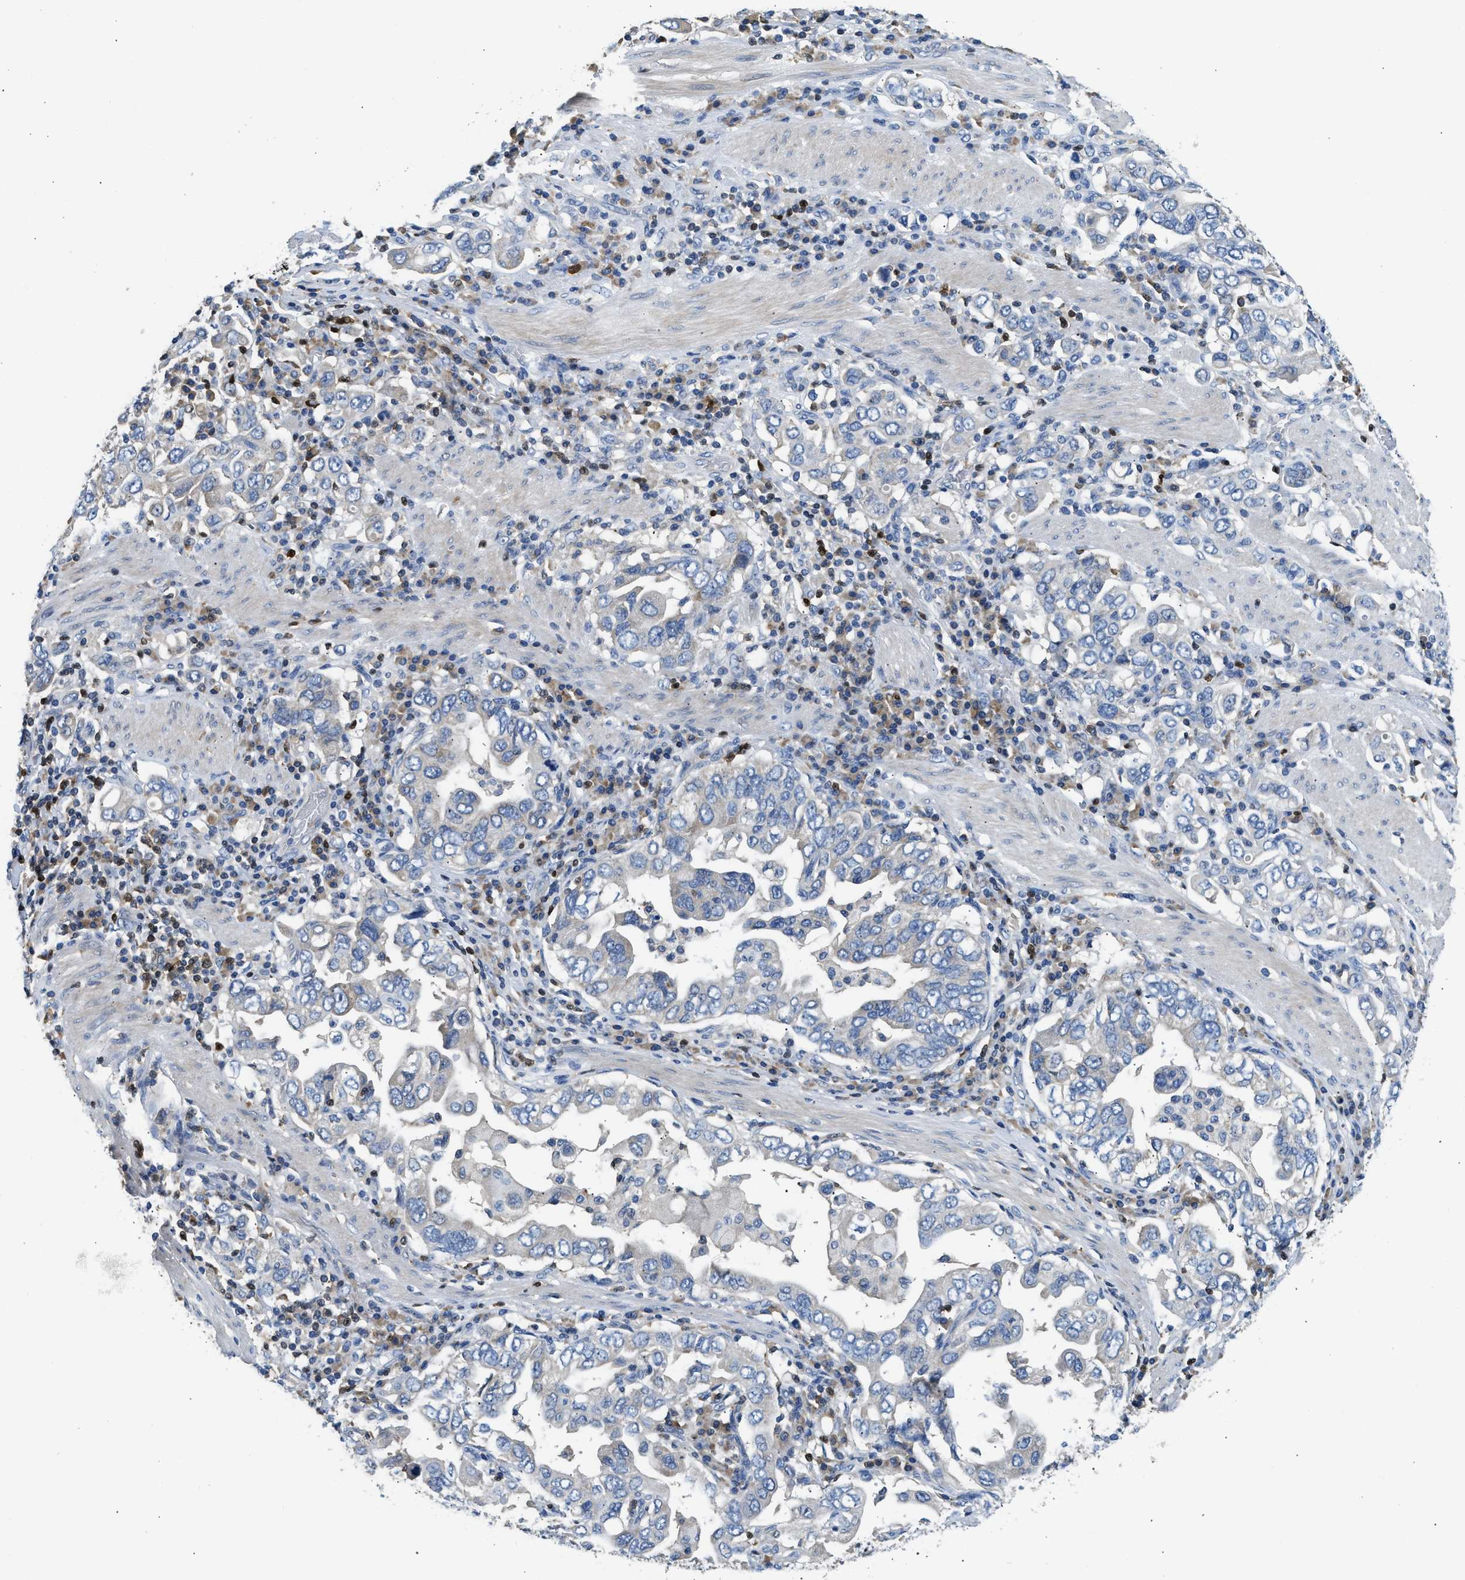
{"staining": {"intensity": "negative", "quantity": "none", "location": "none"}, "tissue": "stomach cancer", "cell_type": "Tumor cells", "image_type": "cancer", "snomed": [{"axis": "morphology", "description": "Adenocarcinoma, NOS"}, {"axis": "topography", "description": "Stomach, upper"}], "caption": "This micrograph is of adenocarcinoma (stomach) stained with immunohistochemistry (IHC) to label a protein in brown with the nuclei are counter-stained blue. There is no positivity in tumor cells.", "gene": "TOX", "patient": {"sex": "male", "age": 62}}